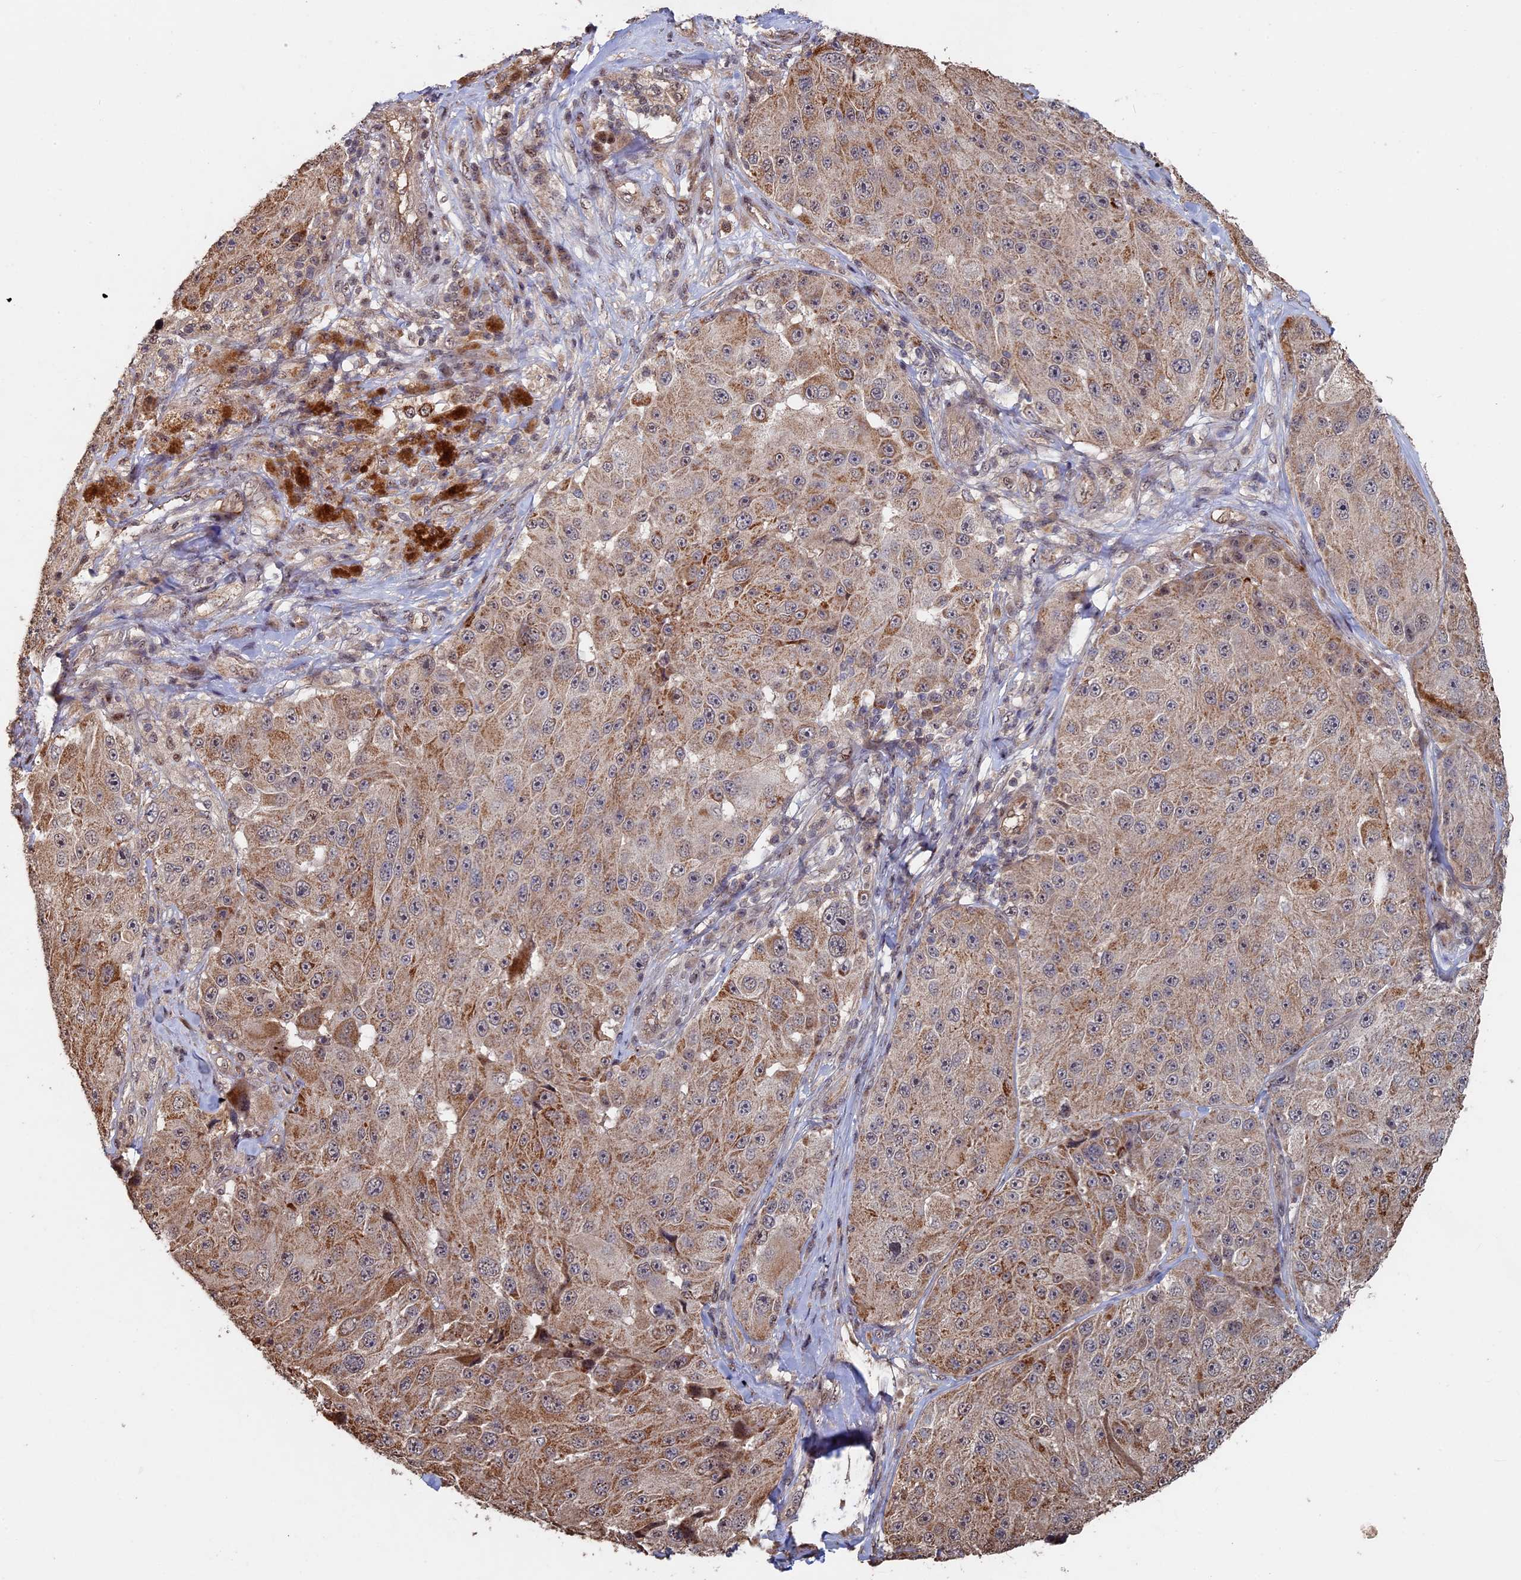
{"staining": {"intensity": "moderate", "quantity": ">75%", "location": "cytoplasmic/membranous"}, "tissue": "melanoma", "cell_type": "Tumor cells", "image_type": "cancer", "snomed": [{"axis": "morphology", "description": "Malignant melanoma, Metastatic site"}, {"axis": "topography", "description": "Lymph node"}], "caption": "Immunohistochemistry of malignant melanoma (metastatic site) shows medium levels of moderate cytoplasmic/membranous expression in approximately >75% of tumor cells.", "gene": "KIAA1328", "patient": {"sex": "male", "age": 62}}